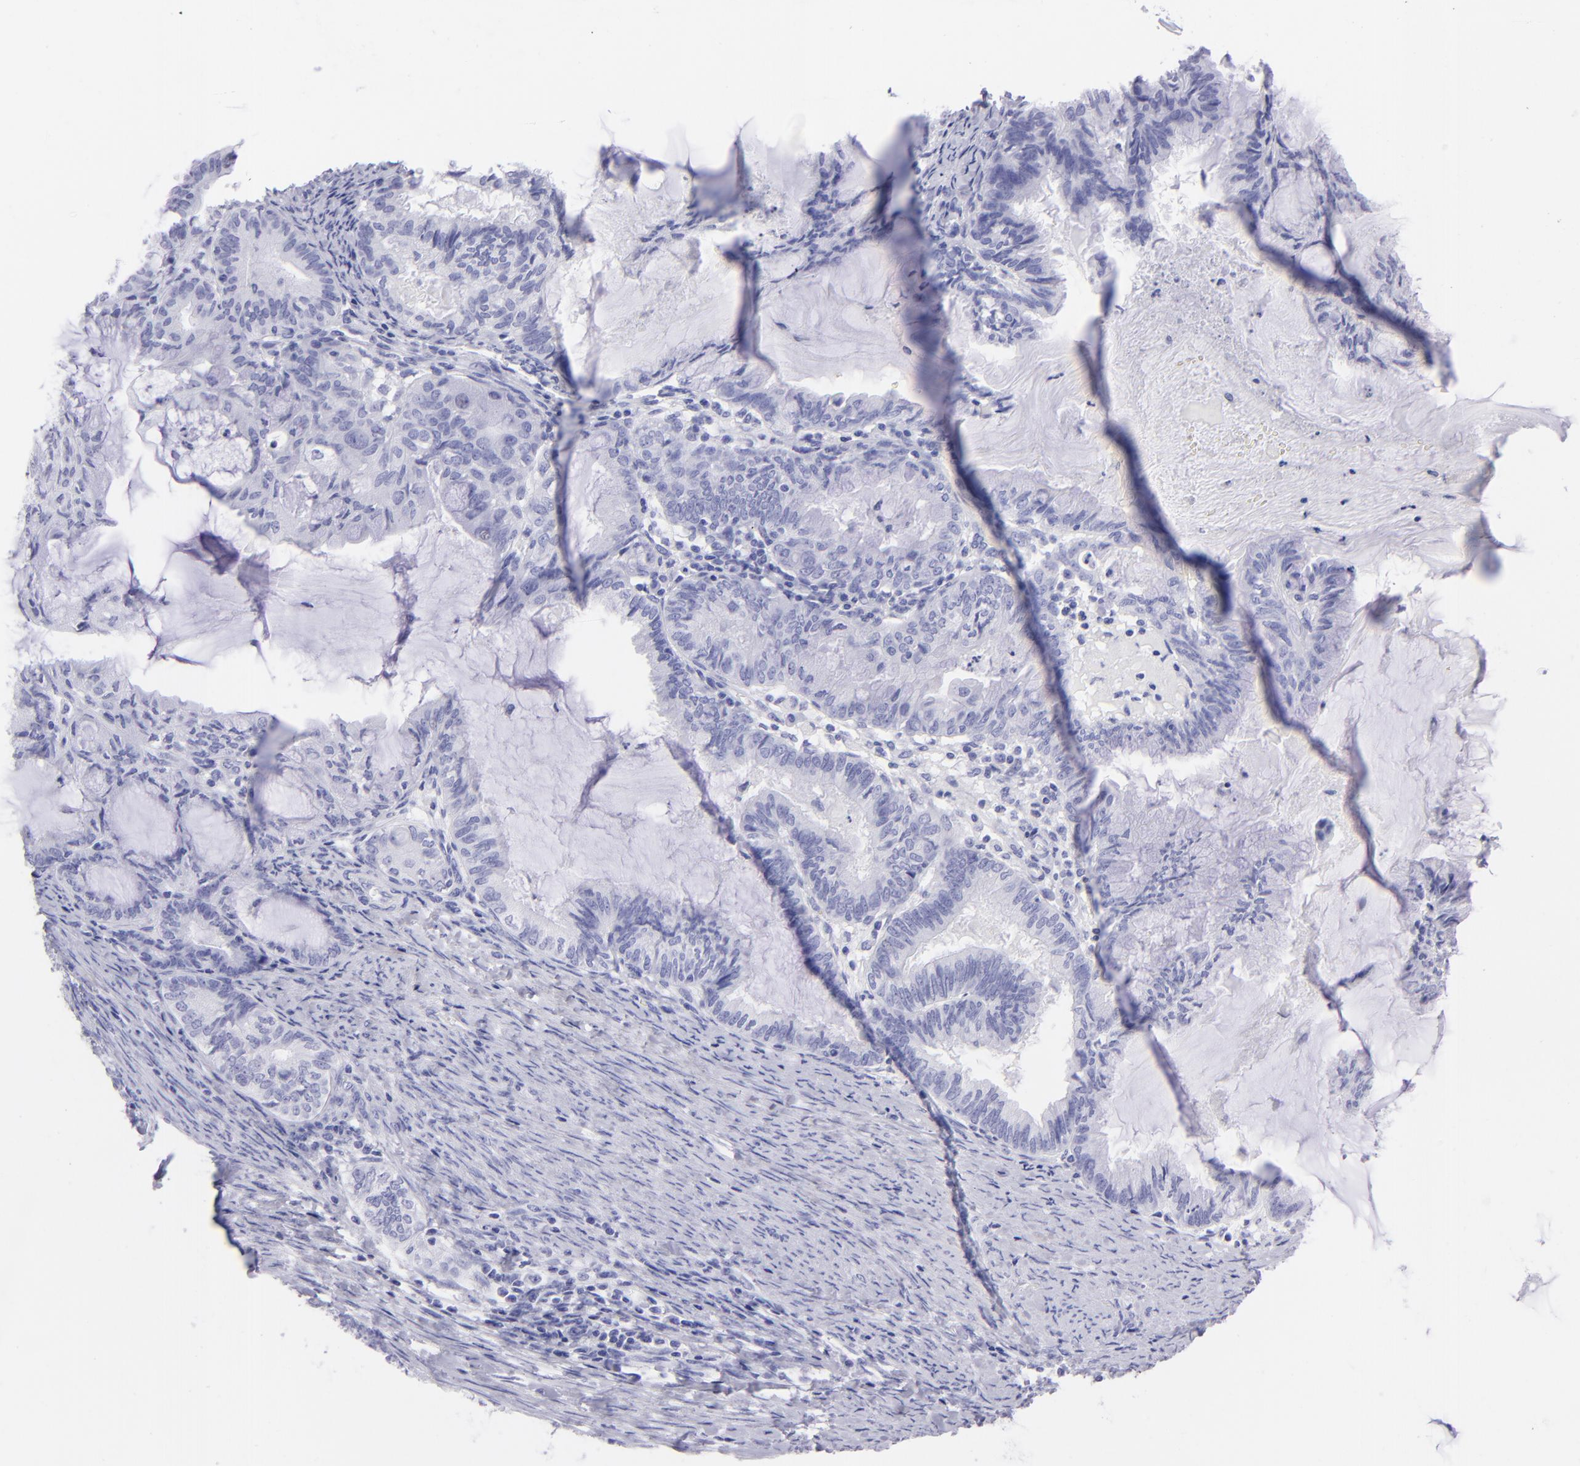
{"staining": {"intensity": "negative", "quantity": "none", "location": "none"}, "tissue": "endometrial cancer", "cell_type": "Tumor cells", "image_type": "cancer", "snomed": [{"axis": "morphology", "description": "Adenocarcinoma, NOS"}, {"axis": "topography", "description": "Endometrium"}], "caption": "Tumor cells show no significant protein positivity in adenocarcinoma (endometrial). The staining is performed using DAB (3,3'-diaminobenzidine) brown chromogen with nuclei counter-stained in using hematoxylin.", "gene": "SLC1A3", "patient": {"sex": "female", "age": 86}}